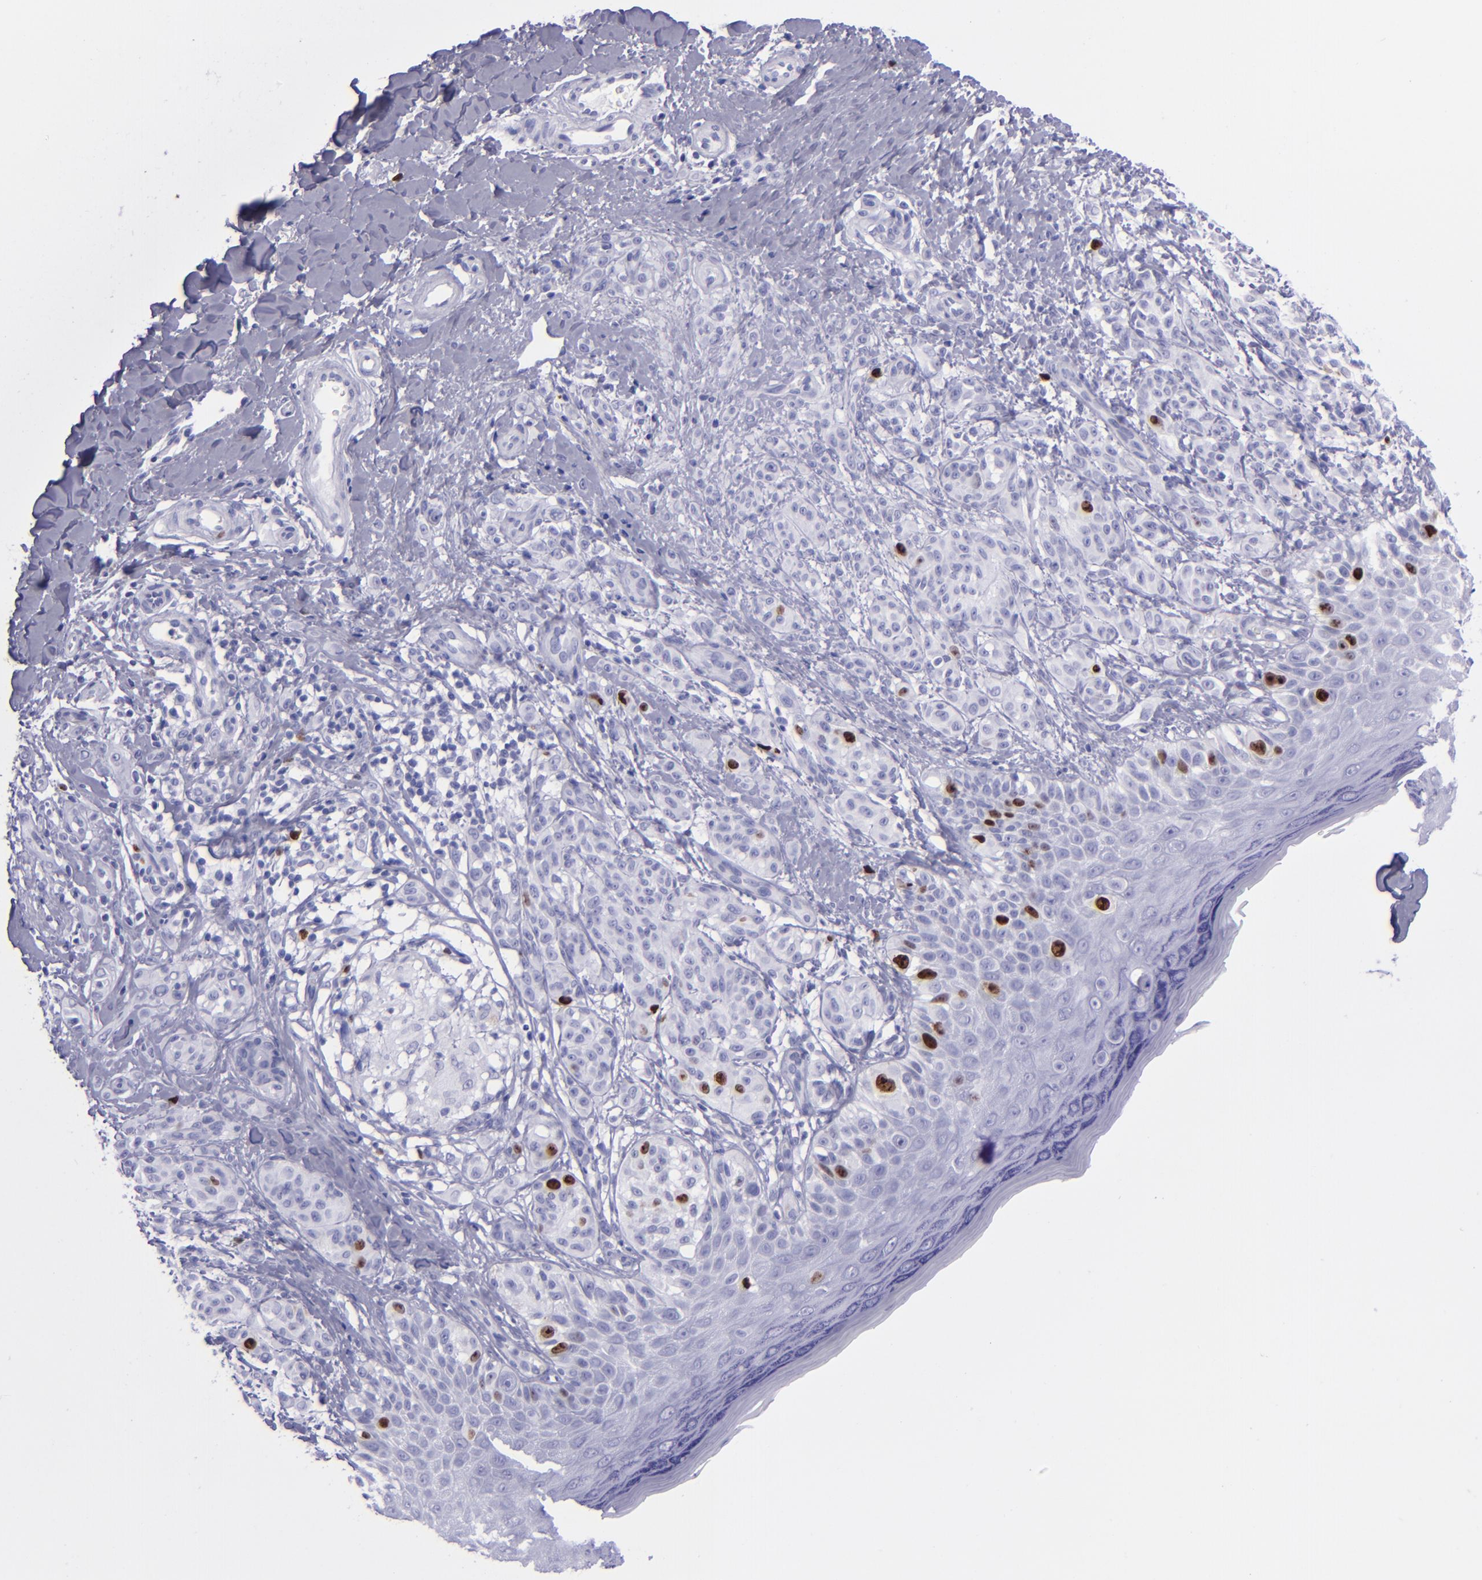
{"staining": {"intensity": "negative", "quantity": "none", "location": "none"}, "tissue": "melanoma", "cell_type": "Tumor cells", "image_type": "cancer", "snomed": [{"axis": "morphology", "description": "Malignant melanoma, NOS"}, {"axis": "topography", "description": "Skin"}], "caption": "High power microscopy micrograph of an immunohistochemistry image of melanoma, revealing no significant expression in tumor cells. (DAB IHC visualized using brightfield microscopy, high magnification).", "gene": "TOP2A", "patient": {"sex": "male", "age": 57}}